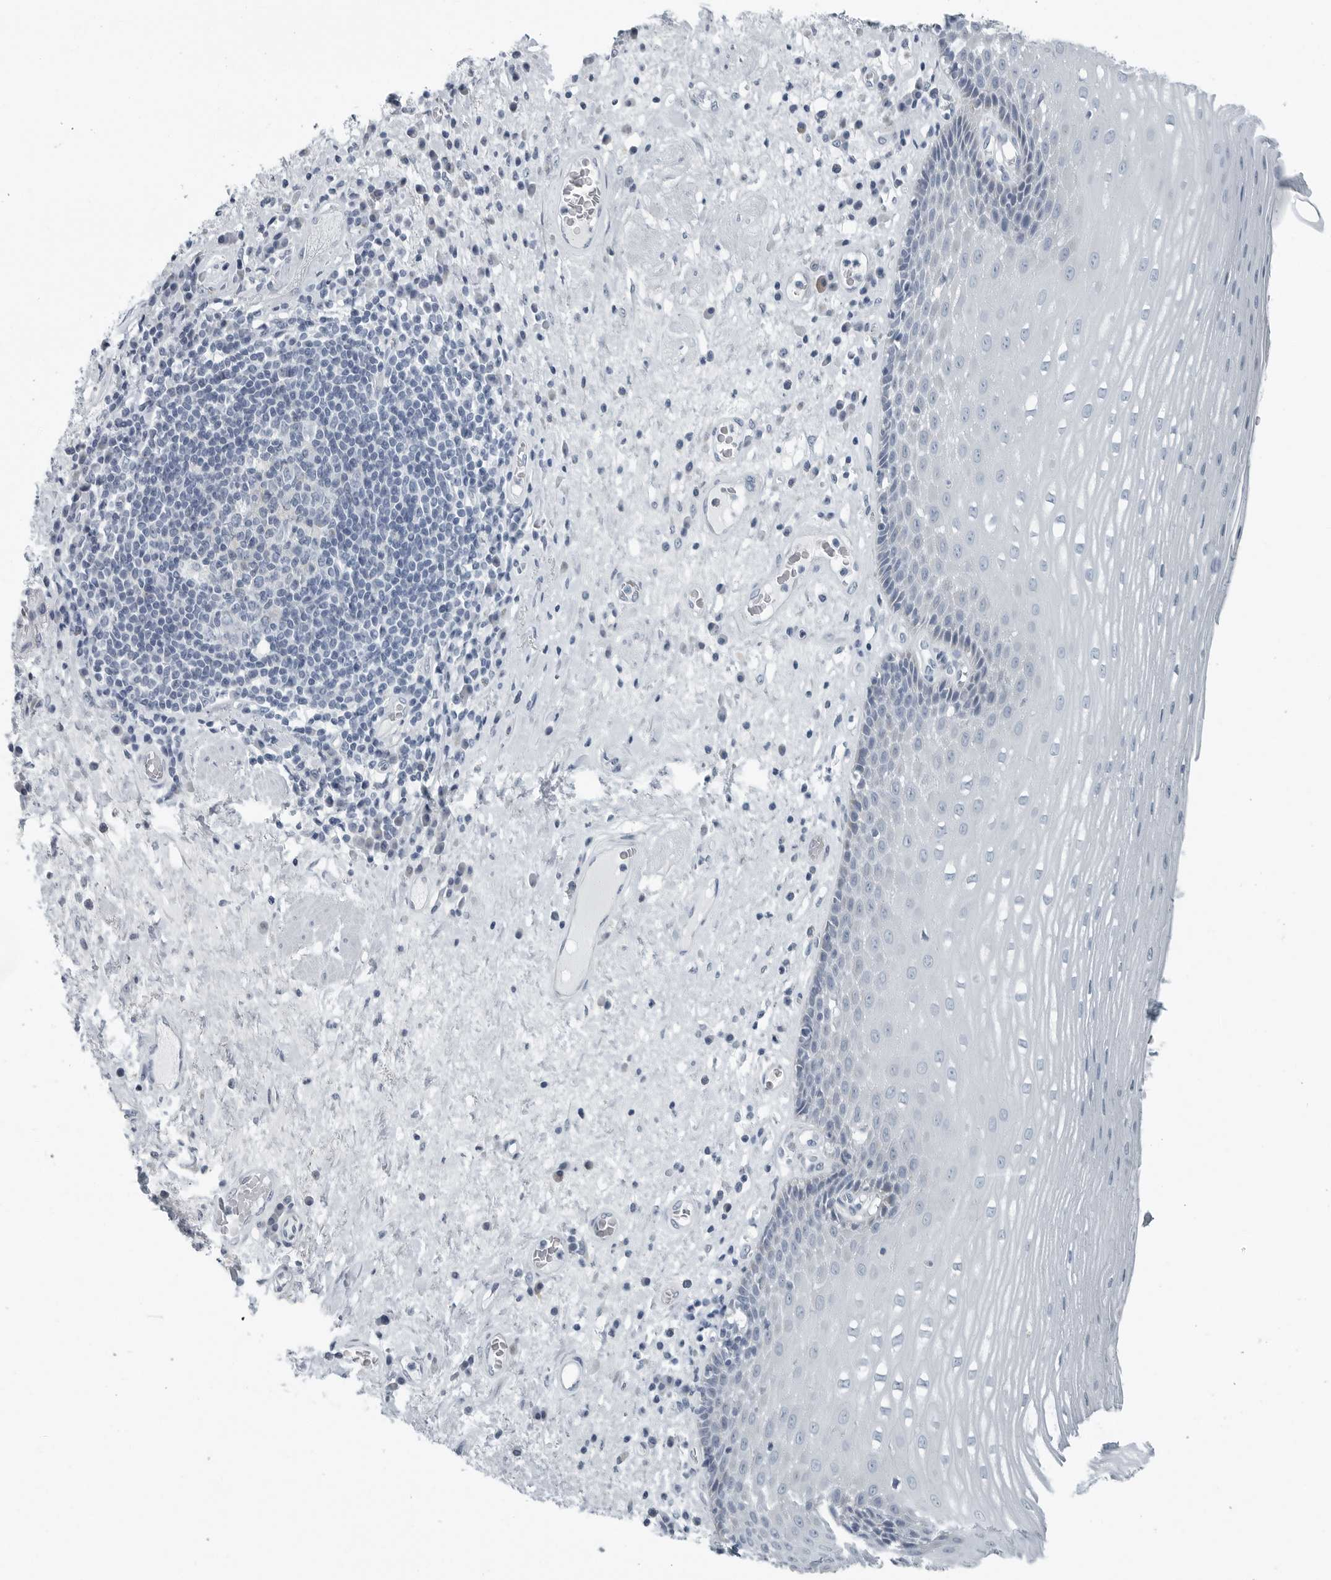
{"staining": {"intensity": "negative", "quantity": "none", "location": "none"}, "tissue": "esophagus", "cell_type": "Squamous epithelial cells", "image_type": "normal", "snomed": [{"axis": "morphology", "description": "Normal tissue, NOS"}, {"axis": "morphology", "description": "Adenocarcinoma, NOS"}, {"axis": "topography", "description": "Esophagus"}], "caption": "This is an IHC photomicrograph of unremarkable esophagus. There is no staining in squamous epithelial cells.", "gene": "ZPBP2", "patient": {"sex": "male", "age": 62}}